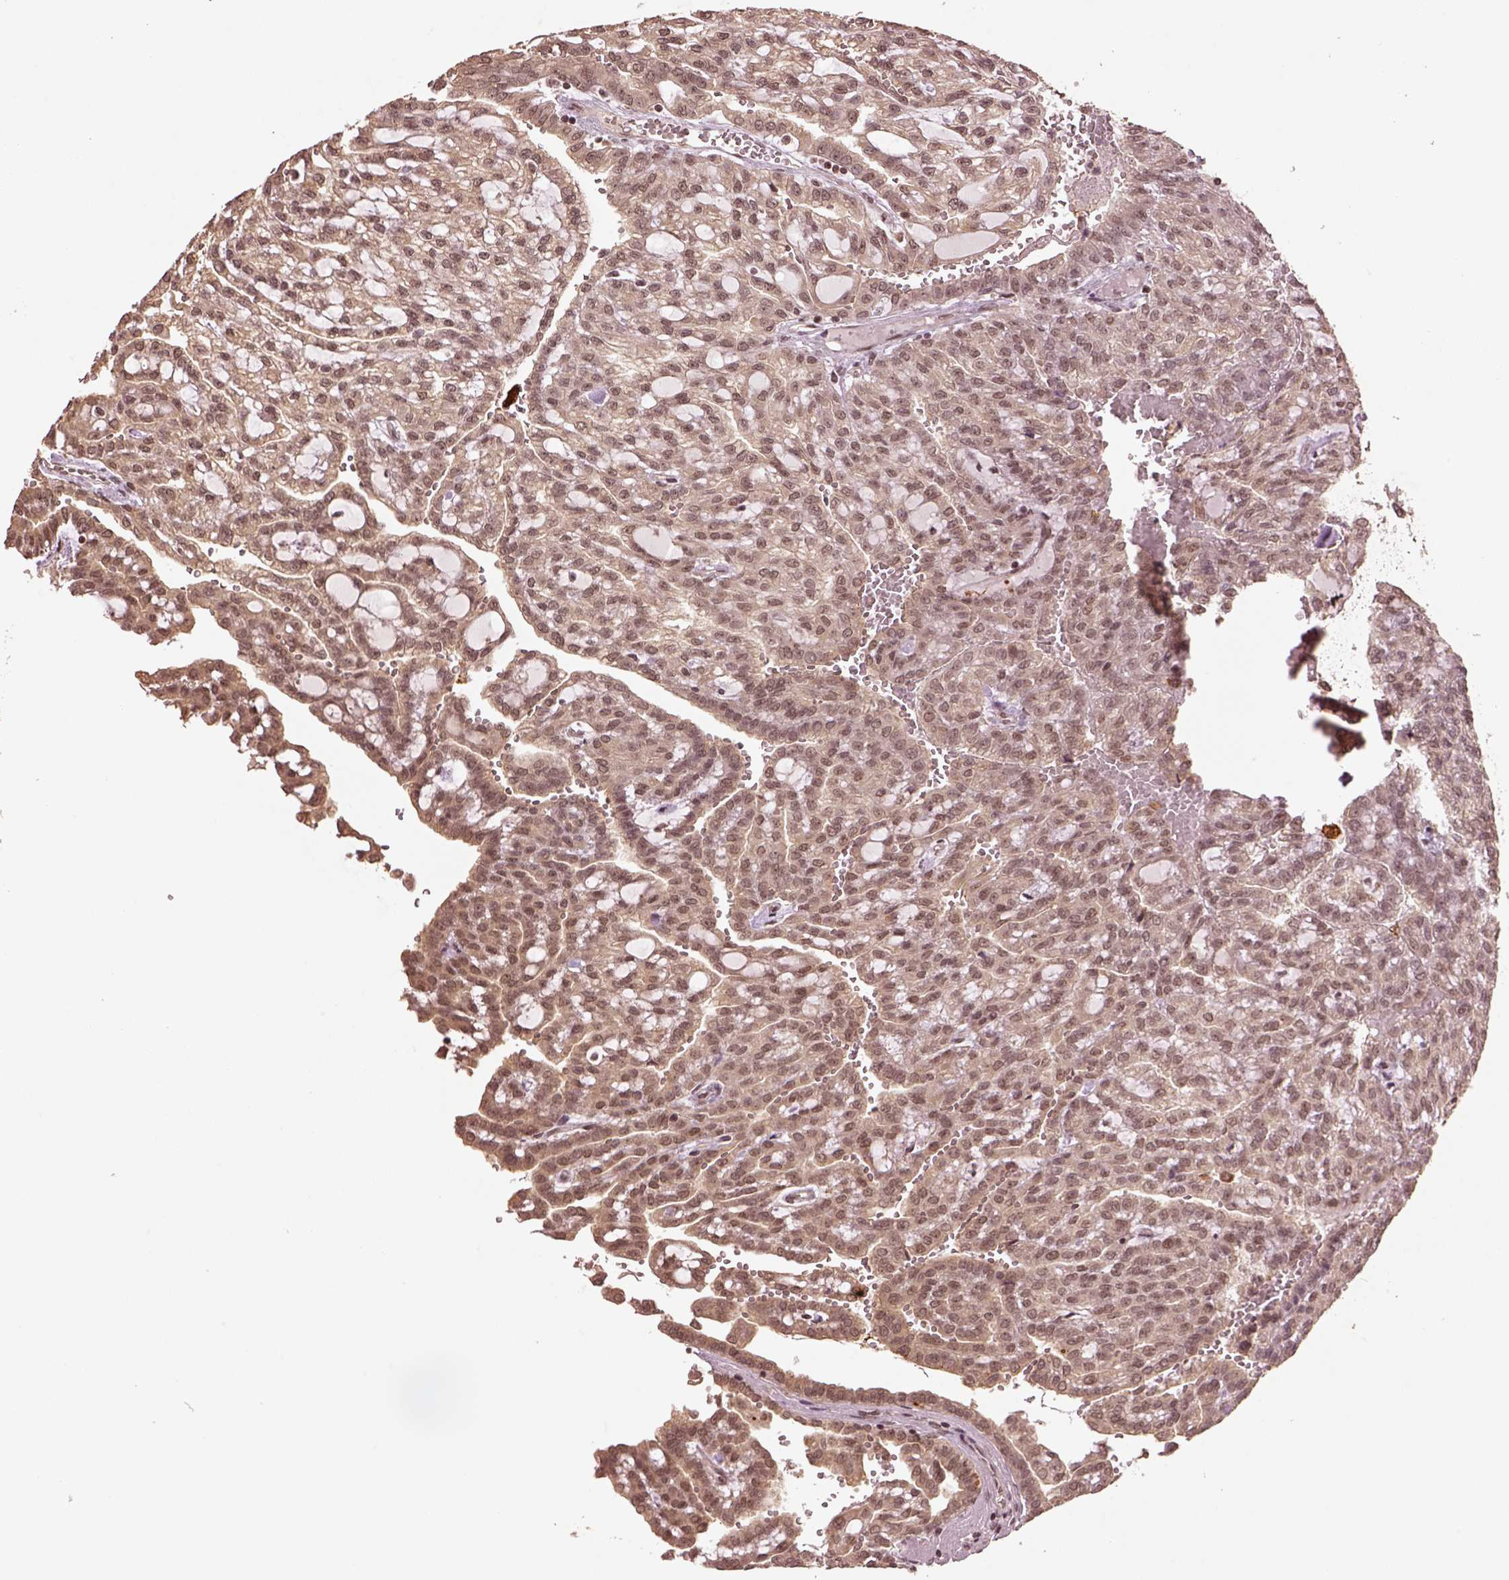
{"staining": {"intensity": "moderate", "quantity": ">75%", "location": "nuclear"}, "tissue": "renal cancer", "cell_type": "Tumor cells", "image_type": "cancer", "snomed": [{"axis": "morphology", "description": "Adenocarcinoma, NOS"}, {"axis": "topography", "description": "Kidney"}], "caption": "Brown immunohistochemical staining in renal adenocarcinoma reveals moderate nuclear staining in about >75% of tumor cells.", "gene": "BRD9", "patient": {"sex": "male", "age": 63}}